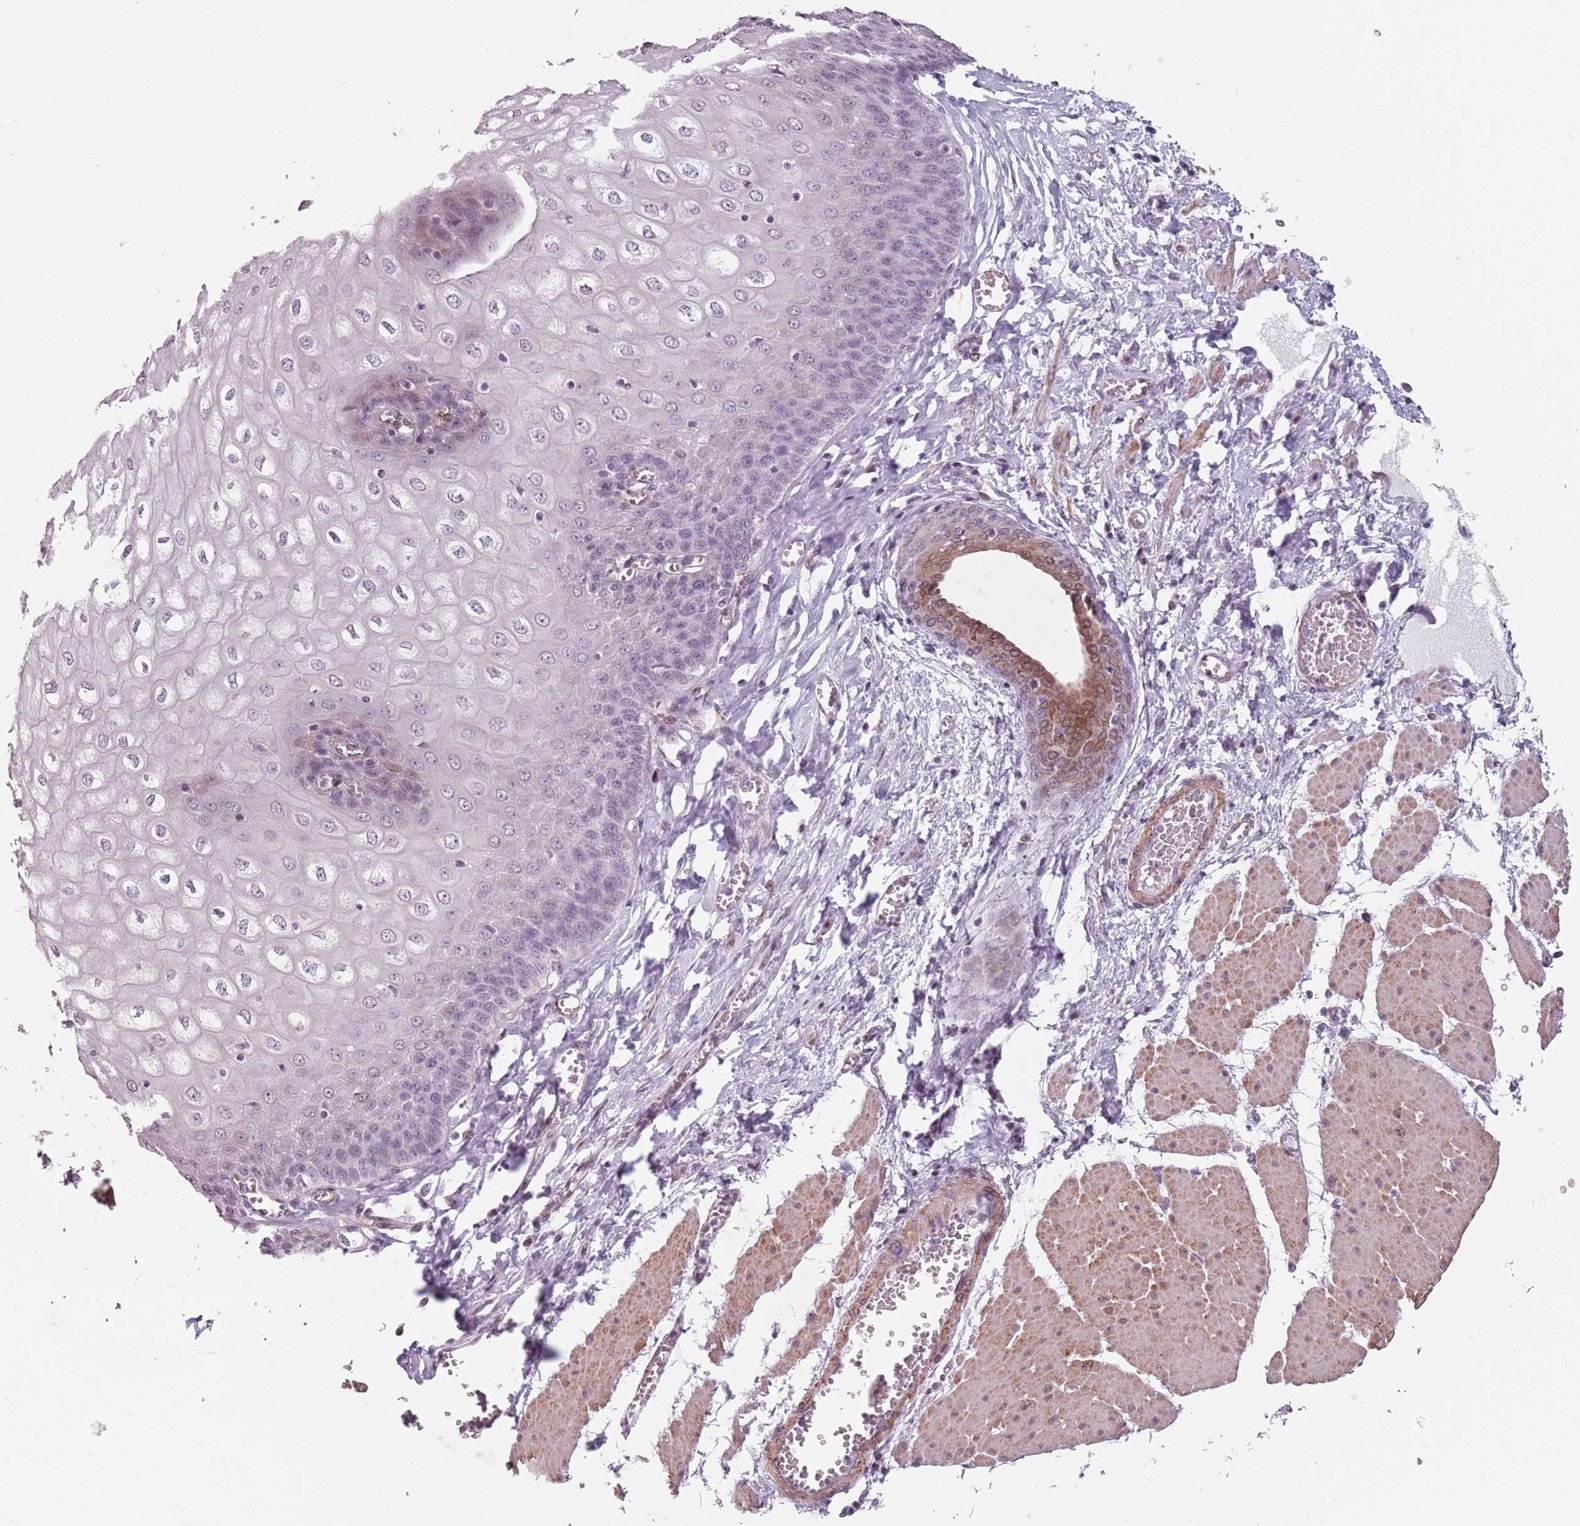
{"staining": {"intensity": "negative", "quantity": "none", "location": "none"}, "tissue": "esophagus", "cell_type": "Squamous epithelial cells", "image_type": "normal", "snomed": [{"axis": "morphology", "description": "Normal tissue, NOS"}, {"axis": "topography", "description": "Esophagus"}], "caption": "Esophagus stained for a protein using immunohistochemistry shows no positivity squamous epithelial cells.", "gene": "TMC4", "patient": {"sex": "male", "age": 60}}